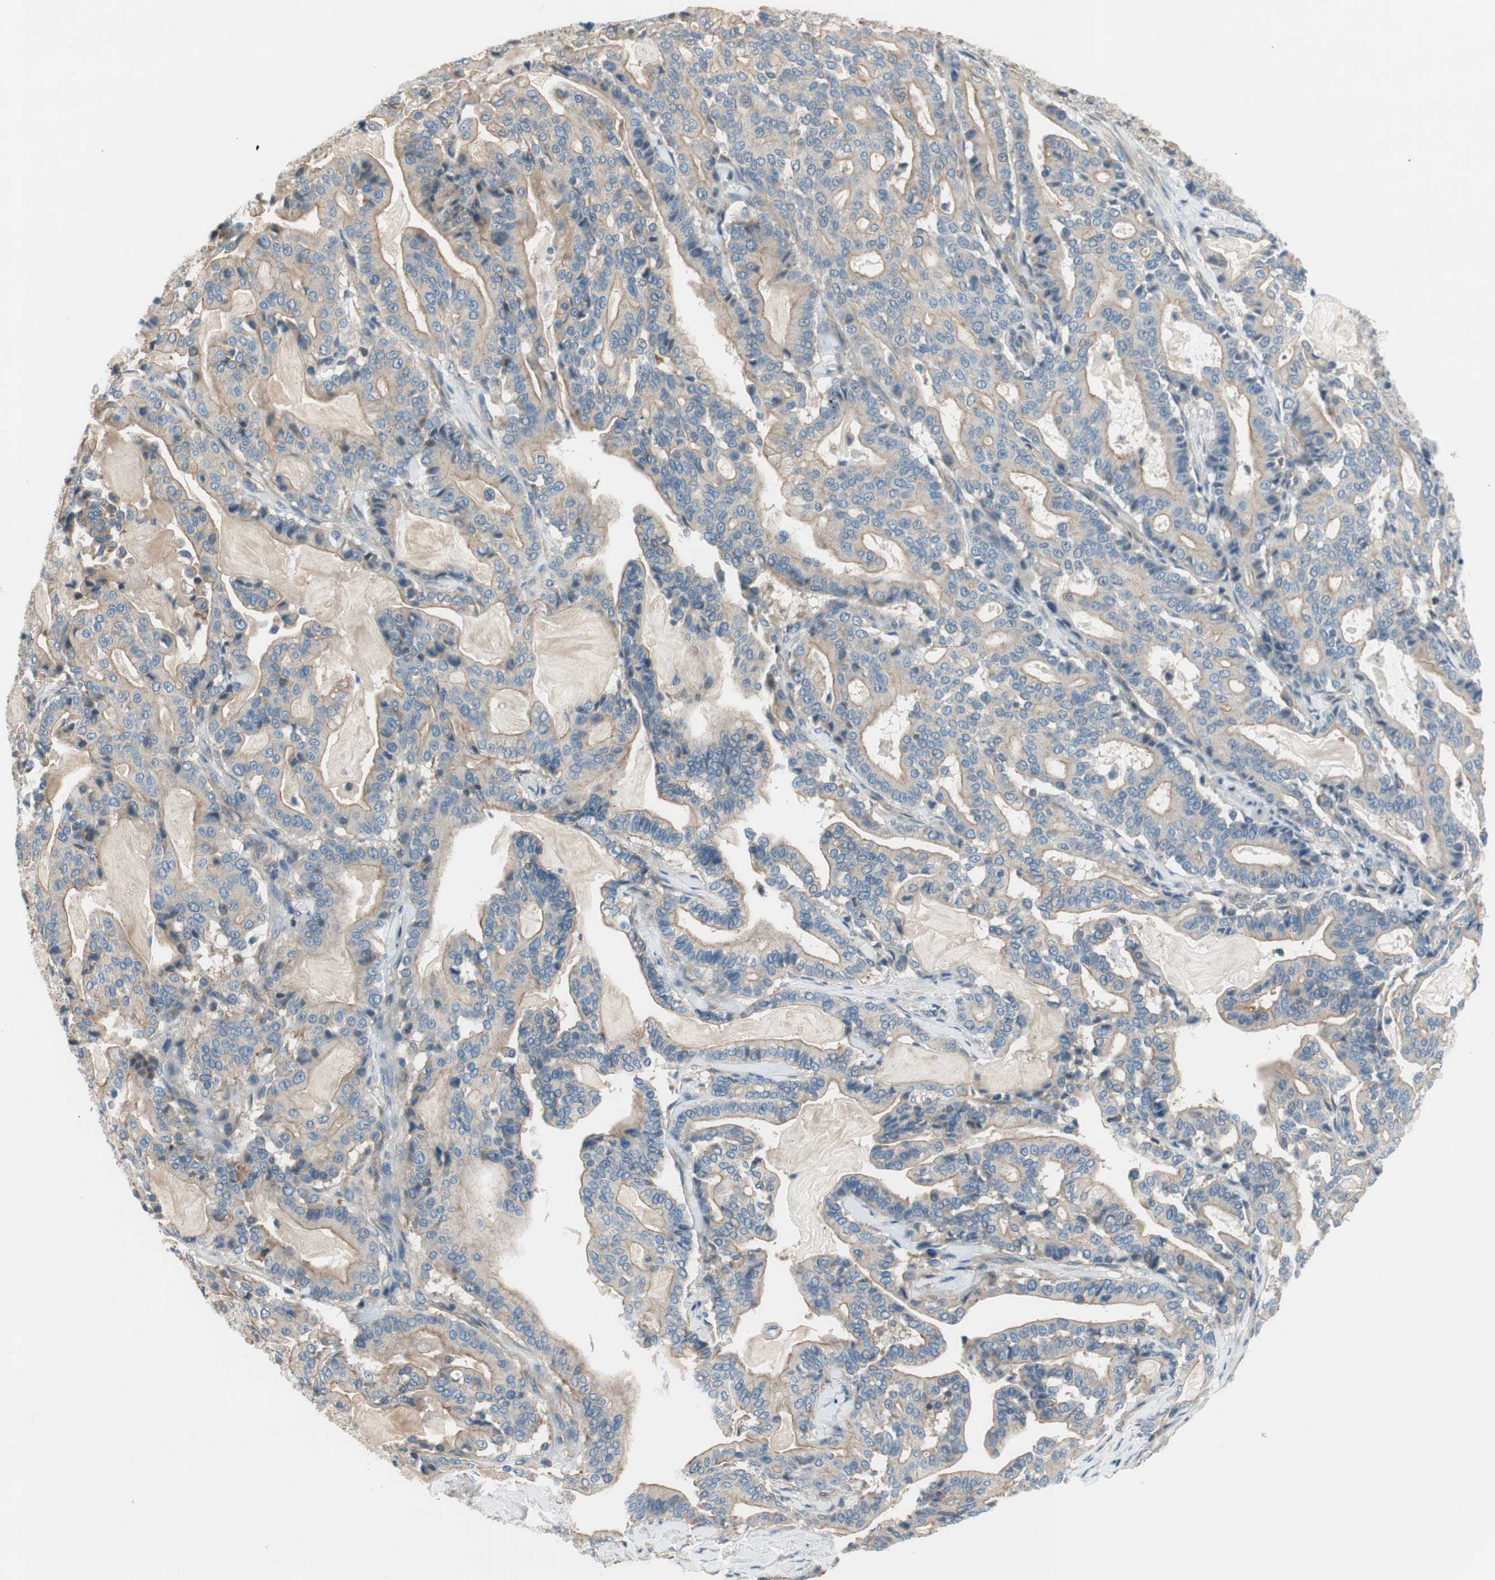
{"staining": {"intensity": "weak", "quantity": ">75%", "location": "cytoplasmic/membranous"}, "tissue": "pancreatic cancer", "cell_type": "Tumor cells", "image_type": "cancer", "snomed": [{"axis": "morphology", "description": "Adenocarcinoma, NOS"}, {"axis": "topography", "description": "Pancreas"}], "caption": "Protein positivity by IHC exhibits weak cytoplasmic/membranous staining in approximately >75% of tumor cells in pancreatic cancer (adenocarcinoma).", "gene": "CALML3", "patient": {"sex": "male", "age": 63}}